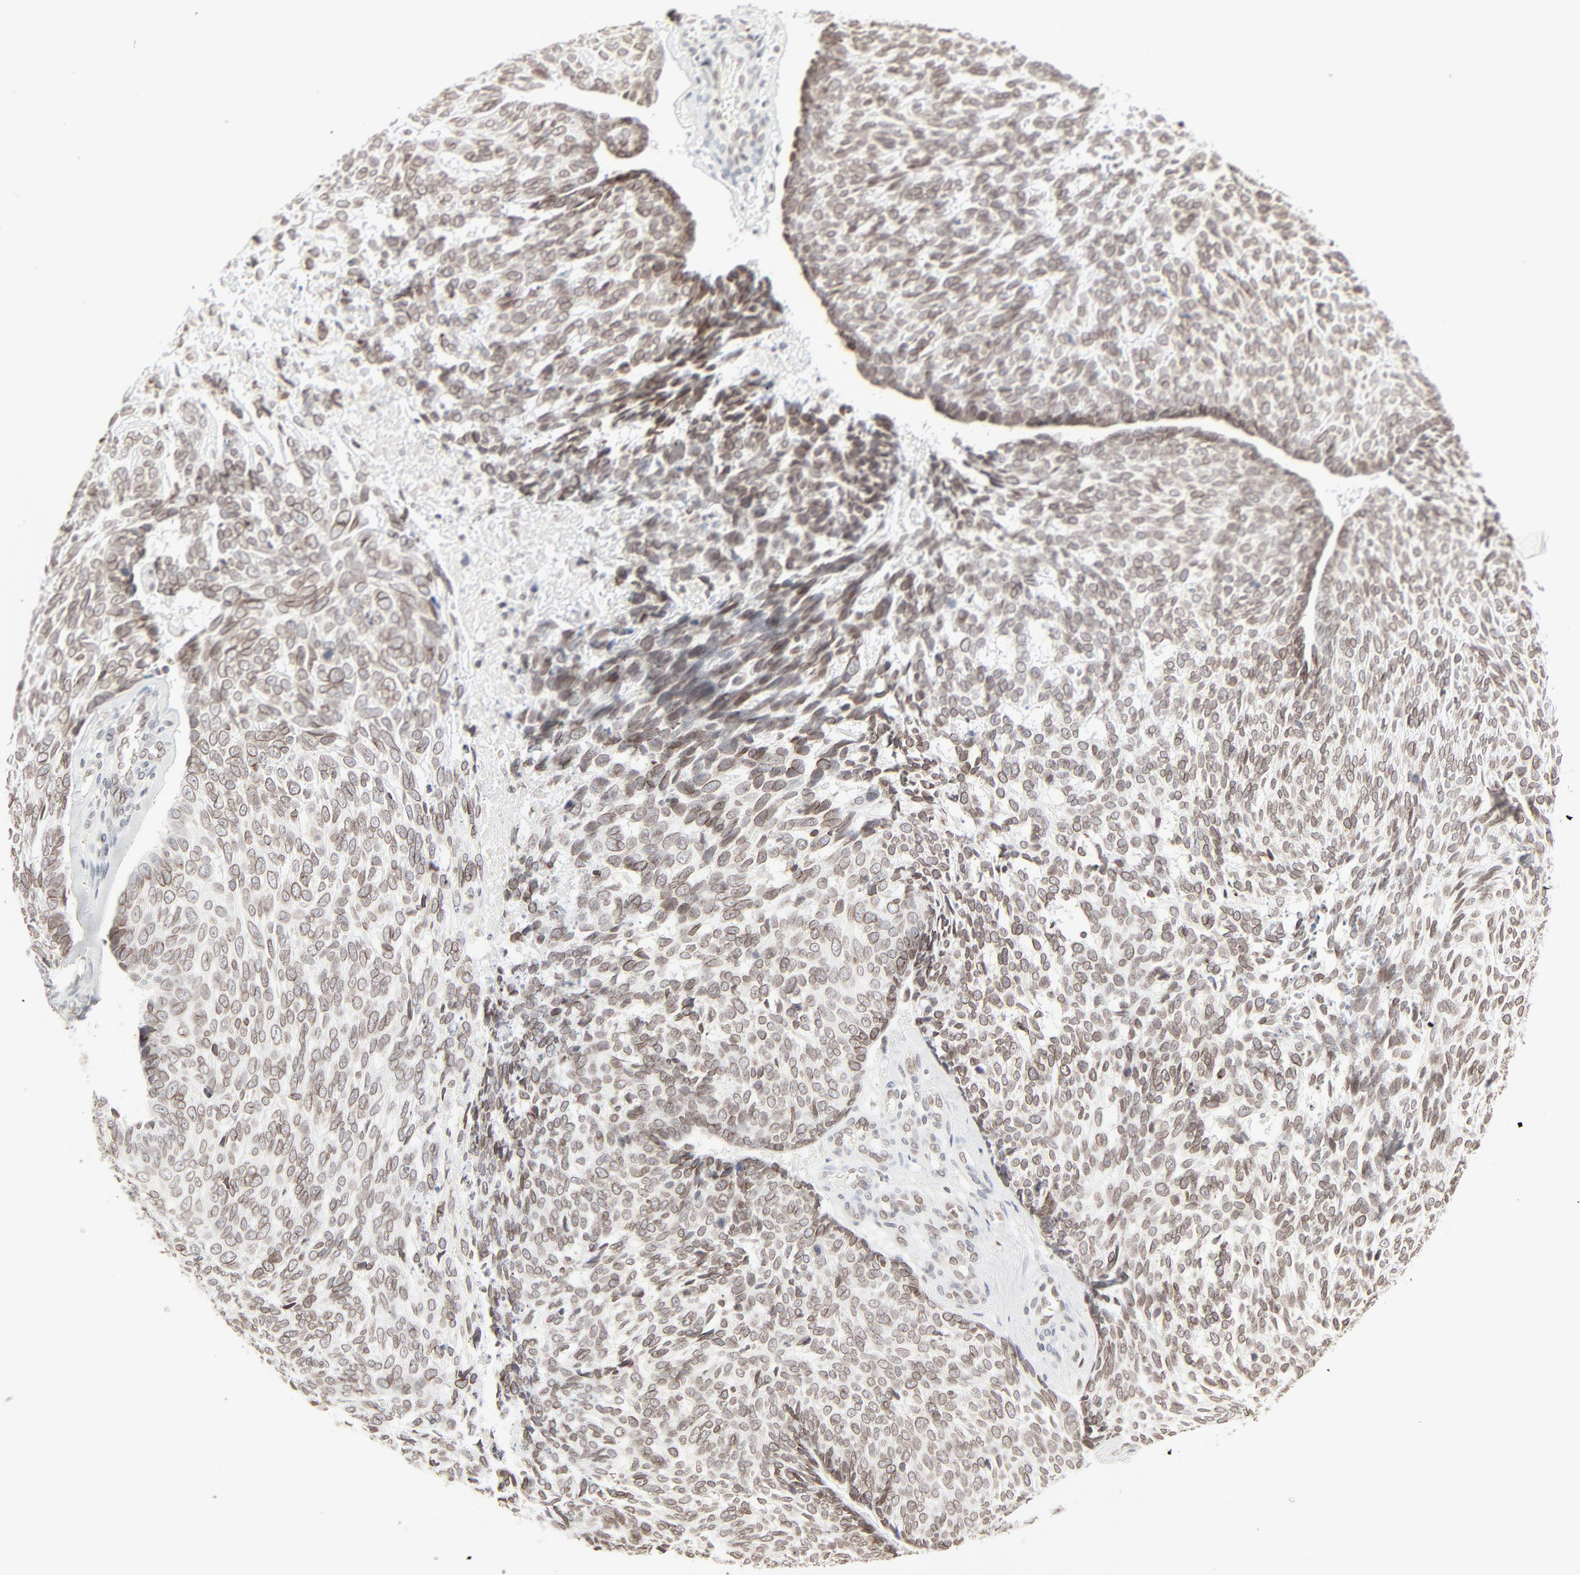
{"staining": {"intensity": "weak", "quantity": ">75%", "location": "cytoplasmic/membranous,nuclear"}, "tissue": "skin cancer", "cell_type": "Tumor cells", "image_type": "cancer", "snomed": [{"axis": "morphology", "description": "Basal cell carcinoma"}, {"axis": "topography", "description": "Skin"}], "caption": "Skin cancer stained with a brown dye shows weak cytoplasmic/membranous and nuclear positive staining in about >75% of tumor cells.", "gene": "MAD1L1", "patient": {"sex": "male", "age": 72}}